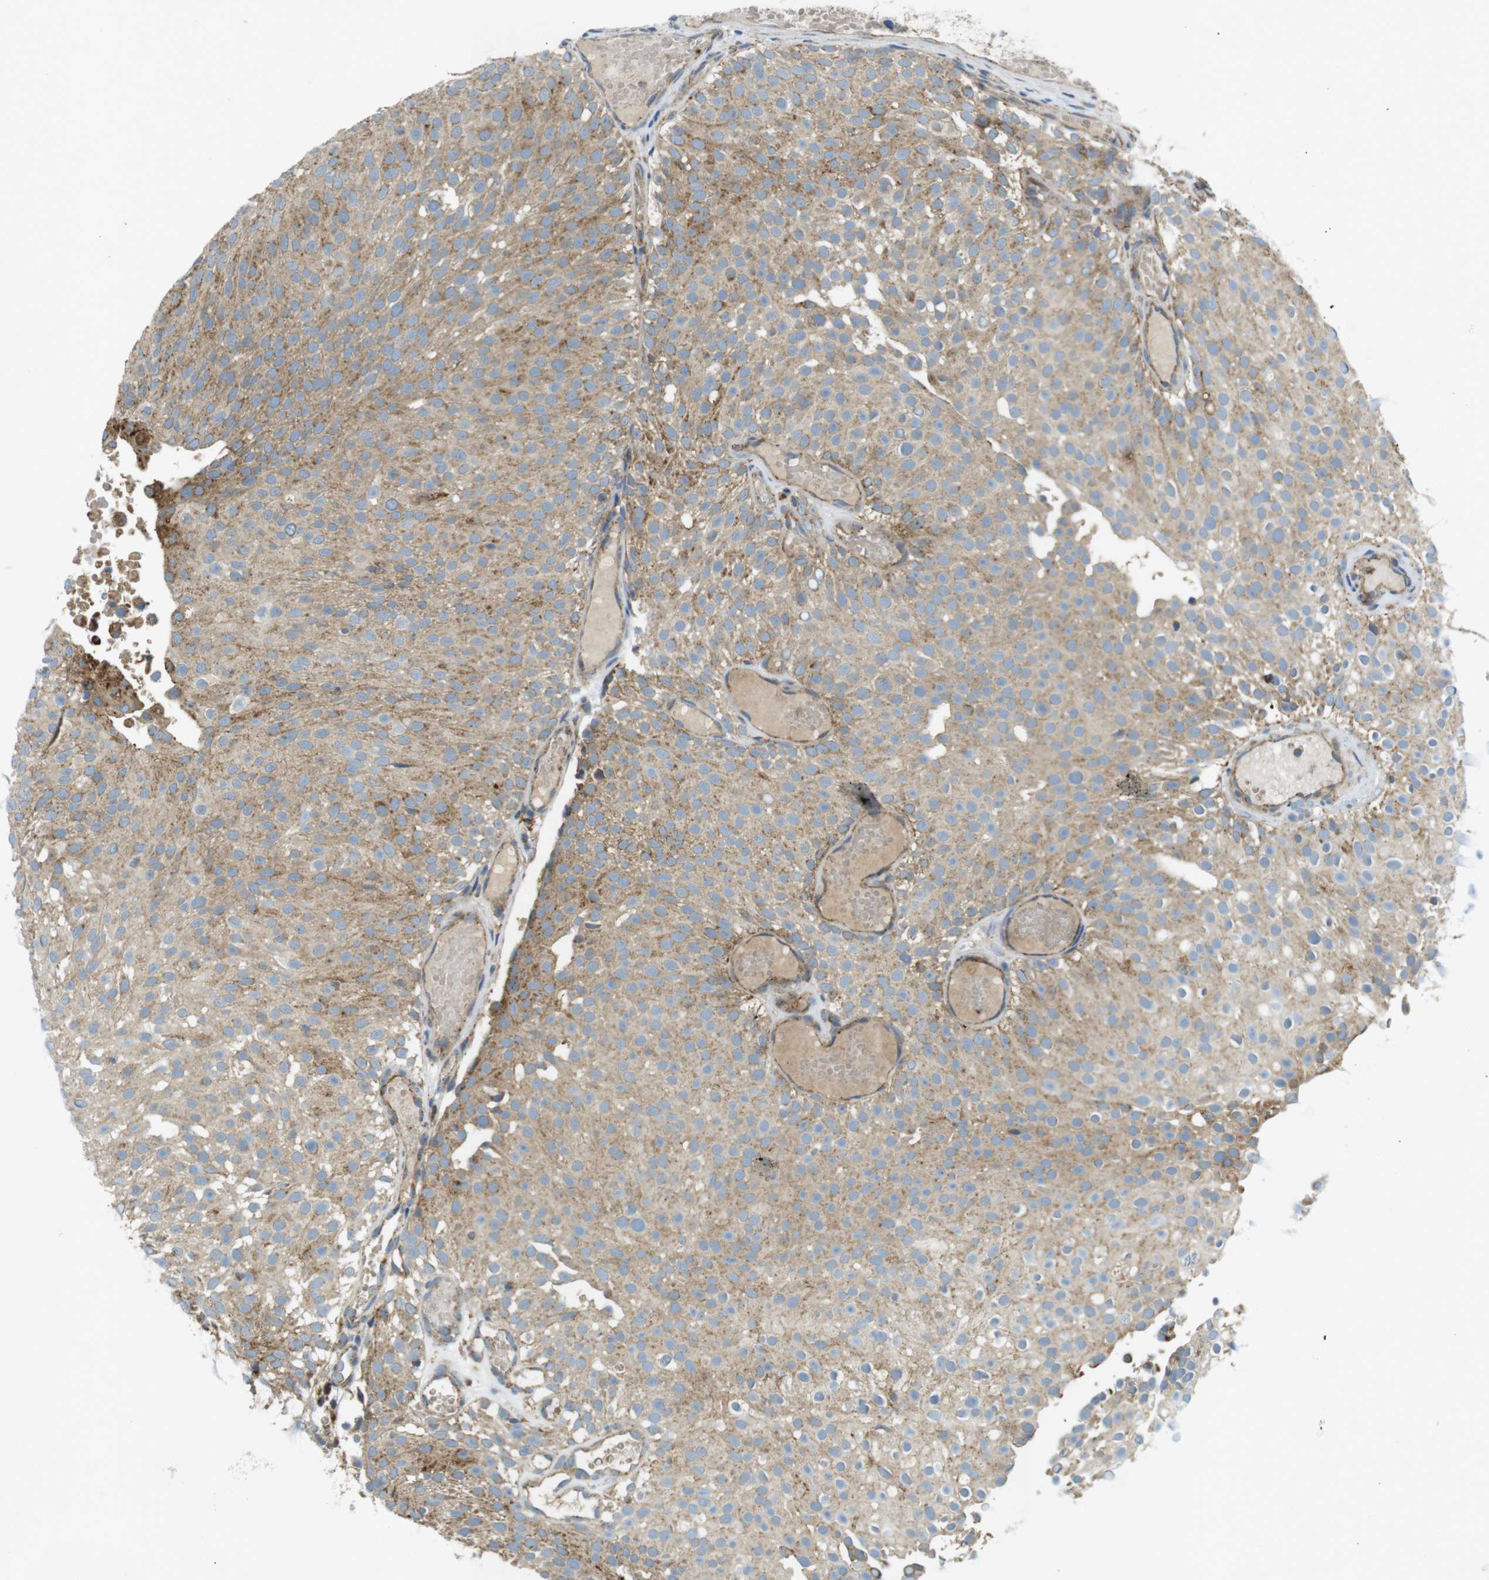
{"staining": {"intensity": "moderate", "quantity": ">75%", "location": "cytoplasmic/membranous"}, "tissue": "urothelial cancer", "cell_type": "Tumor cells", "image_type": "cancer", "snomed": [{"axis": "morphology", "description": "Urothelial carcinoma, Low grade"}, {"axis": "topography", "description": "Urinary bladder"}], "caption": "The immunohistochemical stain labels moderate cytoplasmic/membranous staining in tumor cells of urothelial cancer tissue.", "gene": "LAMP1", "patient": {"sex": "male", "age": 78}}